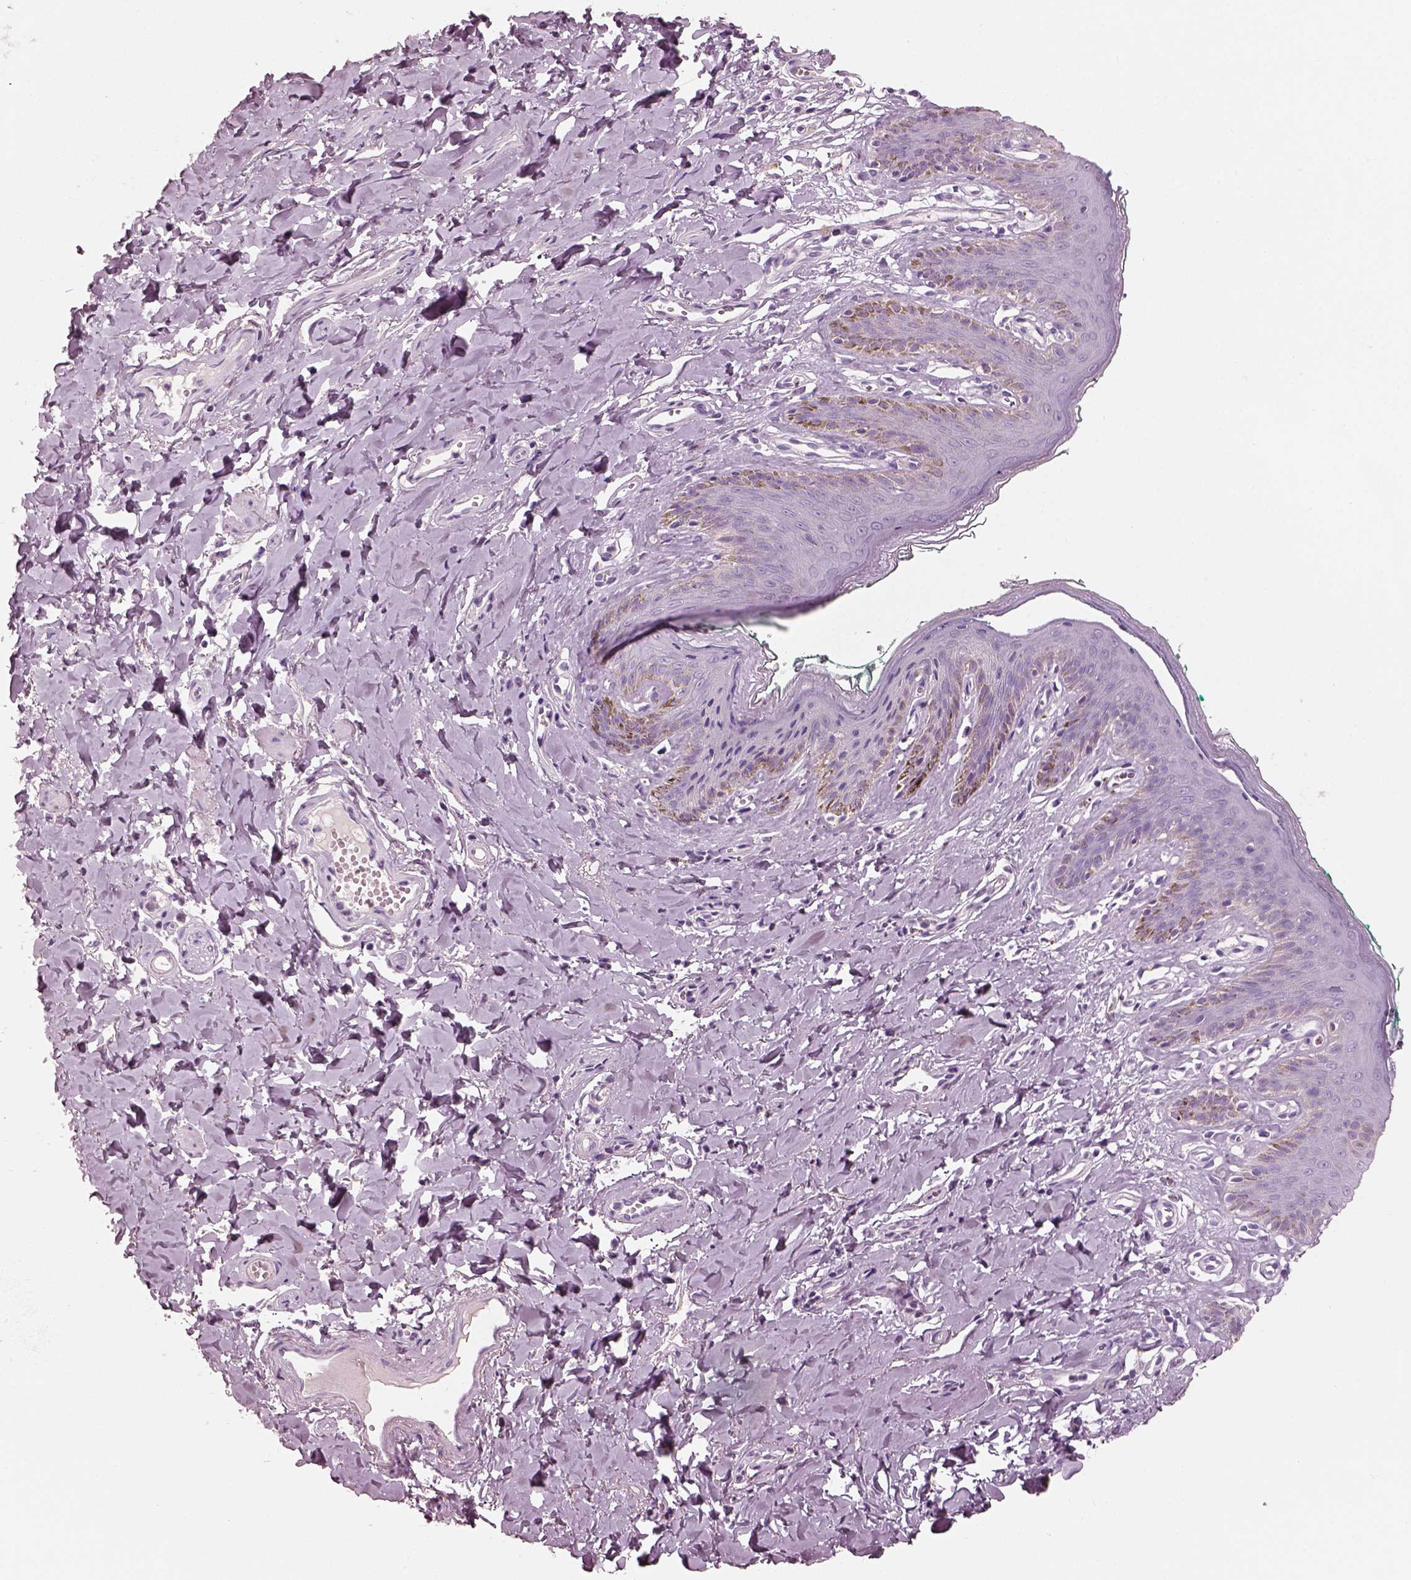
{"staining": {"intensity": "negative", "quantity": "none", "location": "none"}, "tissue": "skin", "cell_type": "Epidermal cells", "image_type": "normal", "snomed": [{"axis": "morphology", "description": "Normal tissue, NOS"}, {"axis": "topography", "description": "Vulva"}], "caption": "A high-resolution photomicrograph shows immunohistochemistry staining of benign skin, which shows no significant expression in epidermal cells.", "gene": "PNOC", "patient": {"sex": "female", "age": 66}}